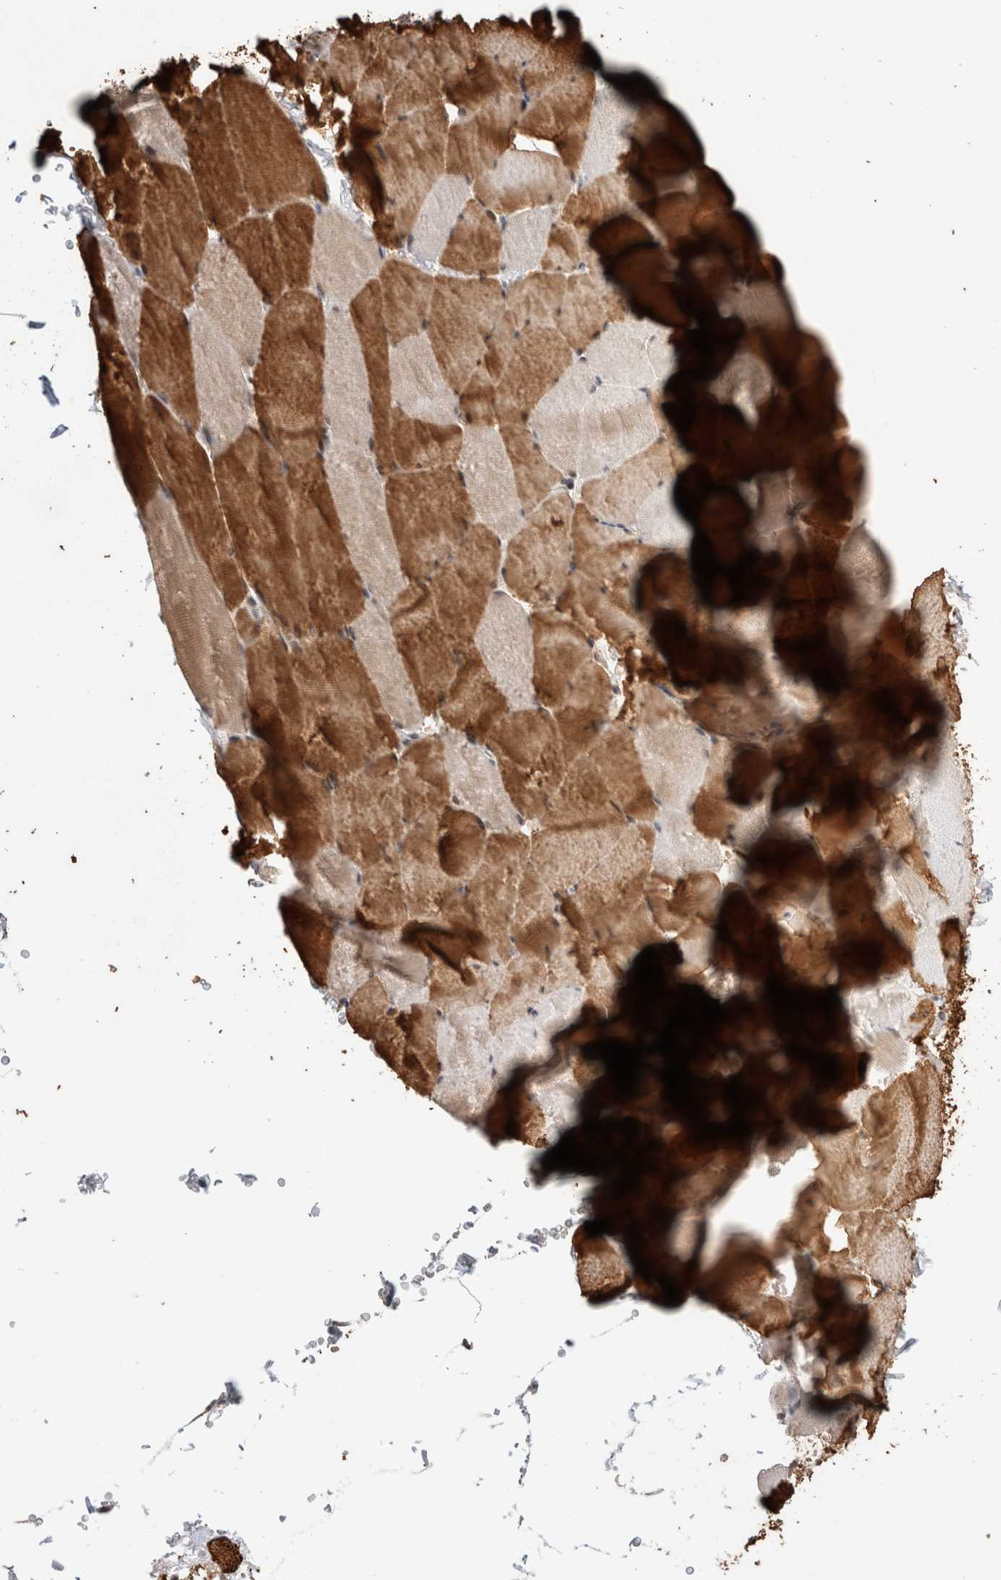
{"staining": {"intensity": "strong", "quantity": "25%-75%", "location": "cytoplasmic/membranous"}, "tissue": "skeletal muscle", "cell_type": "Myocytes", "image_type": "normal", "snomed": [{"axis": "morphology", "description": "Normal tissue, NOS"}, {"axis": "topography", "description": "Skeletal muscle"}], "caption": "Immunohistochemistry (IHC) photomicrograph of normal skeletal muscle: skeletal muscle stained using immunohistochemistry (IHC) displays high levels of strong protein expression localized specifically in the cytoplasmic/membranous of myocytes, appearing as a cytoplasmic/membranous brown color.", "gene": "SYDE2", "patient": {"sex": "male", "age": 62}}